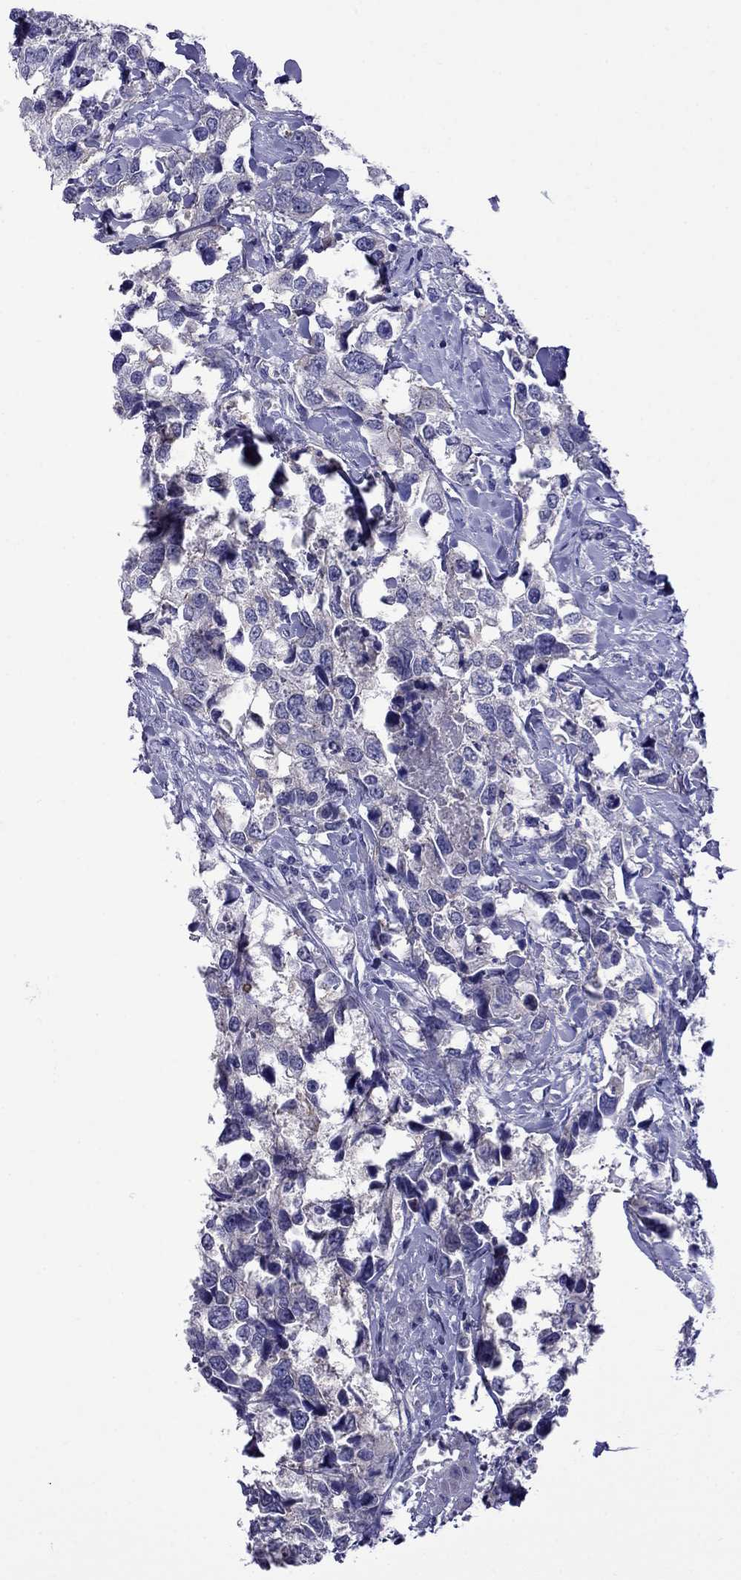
{"staining": {"intensity": "negative", "quantity": "none", "location": "none"}, "tissue": "urothelial cancer", "cell_type": "Tumor cells", "image_type": "cancer", "snomed": [{"axis": "morphology", "description": "Urothelial carcinoma, NOS"}, {"axis": "morphology", "description": "Urothelial carcinoma, High grade"}, {"axis": "topography", "description": "Urinary bladder"}], "caption": "DAB immunohistochemical staining of urothelial cancer shows no significant expression in tumor cells.", "gene": "STAR", "patient": {"sex": "male", "age": 63}}